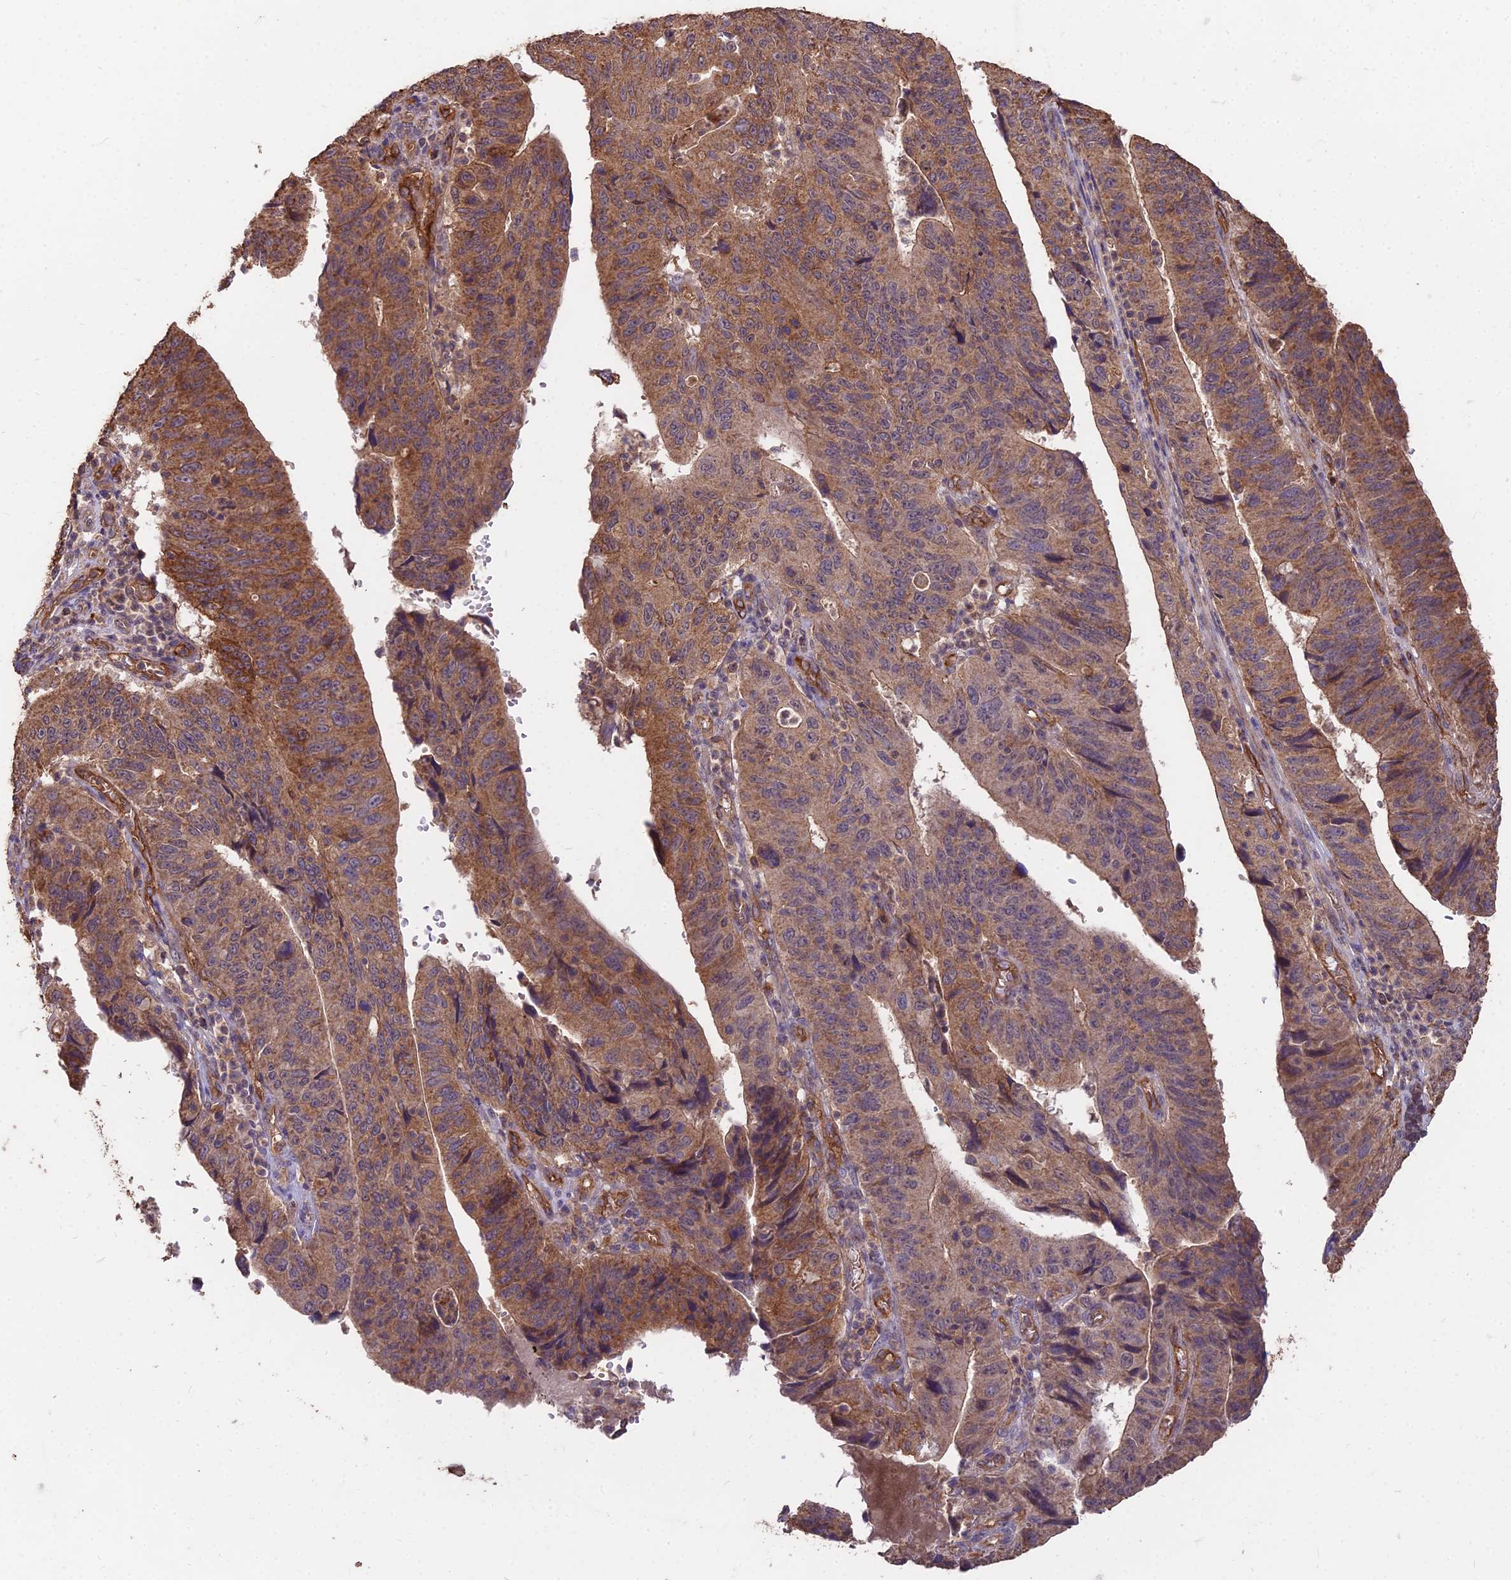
{"staining": {"intensity": "moderate", "quantity": ">75%", "location": "cytoplasmic/membranous"}, "tissue": "stomach cancer", "cell_type": "Tumor cells", "image_type": "cancer", "snomed": [{"axis": "morphology", "description": "Adenocarcinoma, NOS"}, {"axis": "topography", "description": "Stomach"}], "caption": "Protein staining of stomach cancer tissue shows moderate cytoplasmic/membranous expression in about >75% of tumor cells.", "gene": "CEMIP2", "patient": {"sex": "male", "age": 59}}